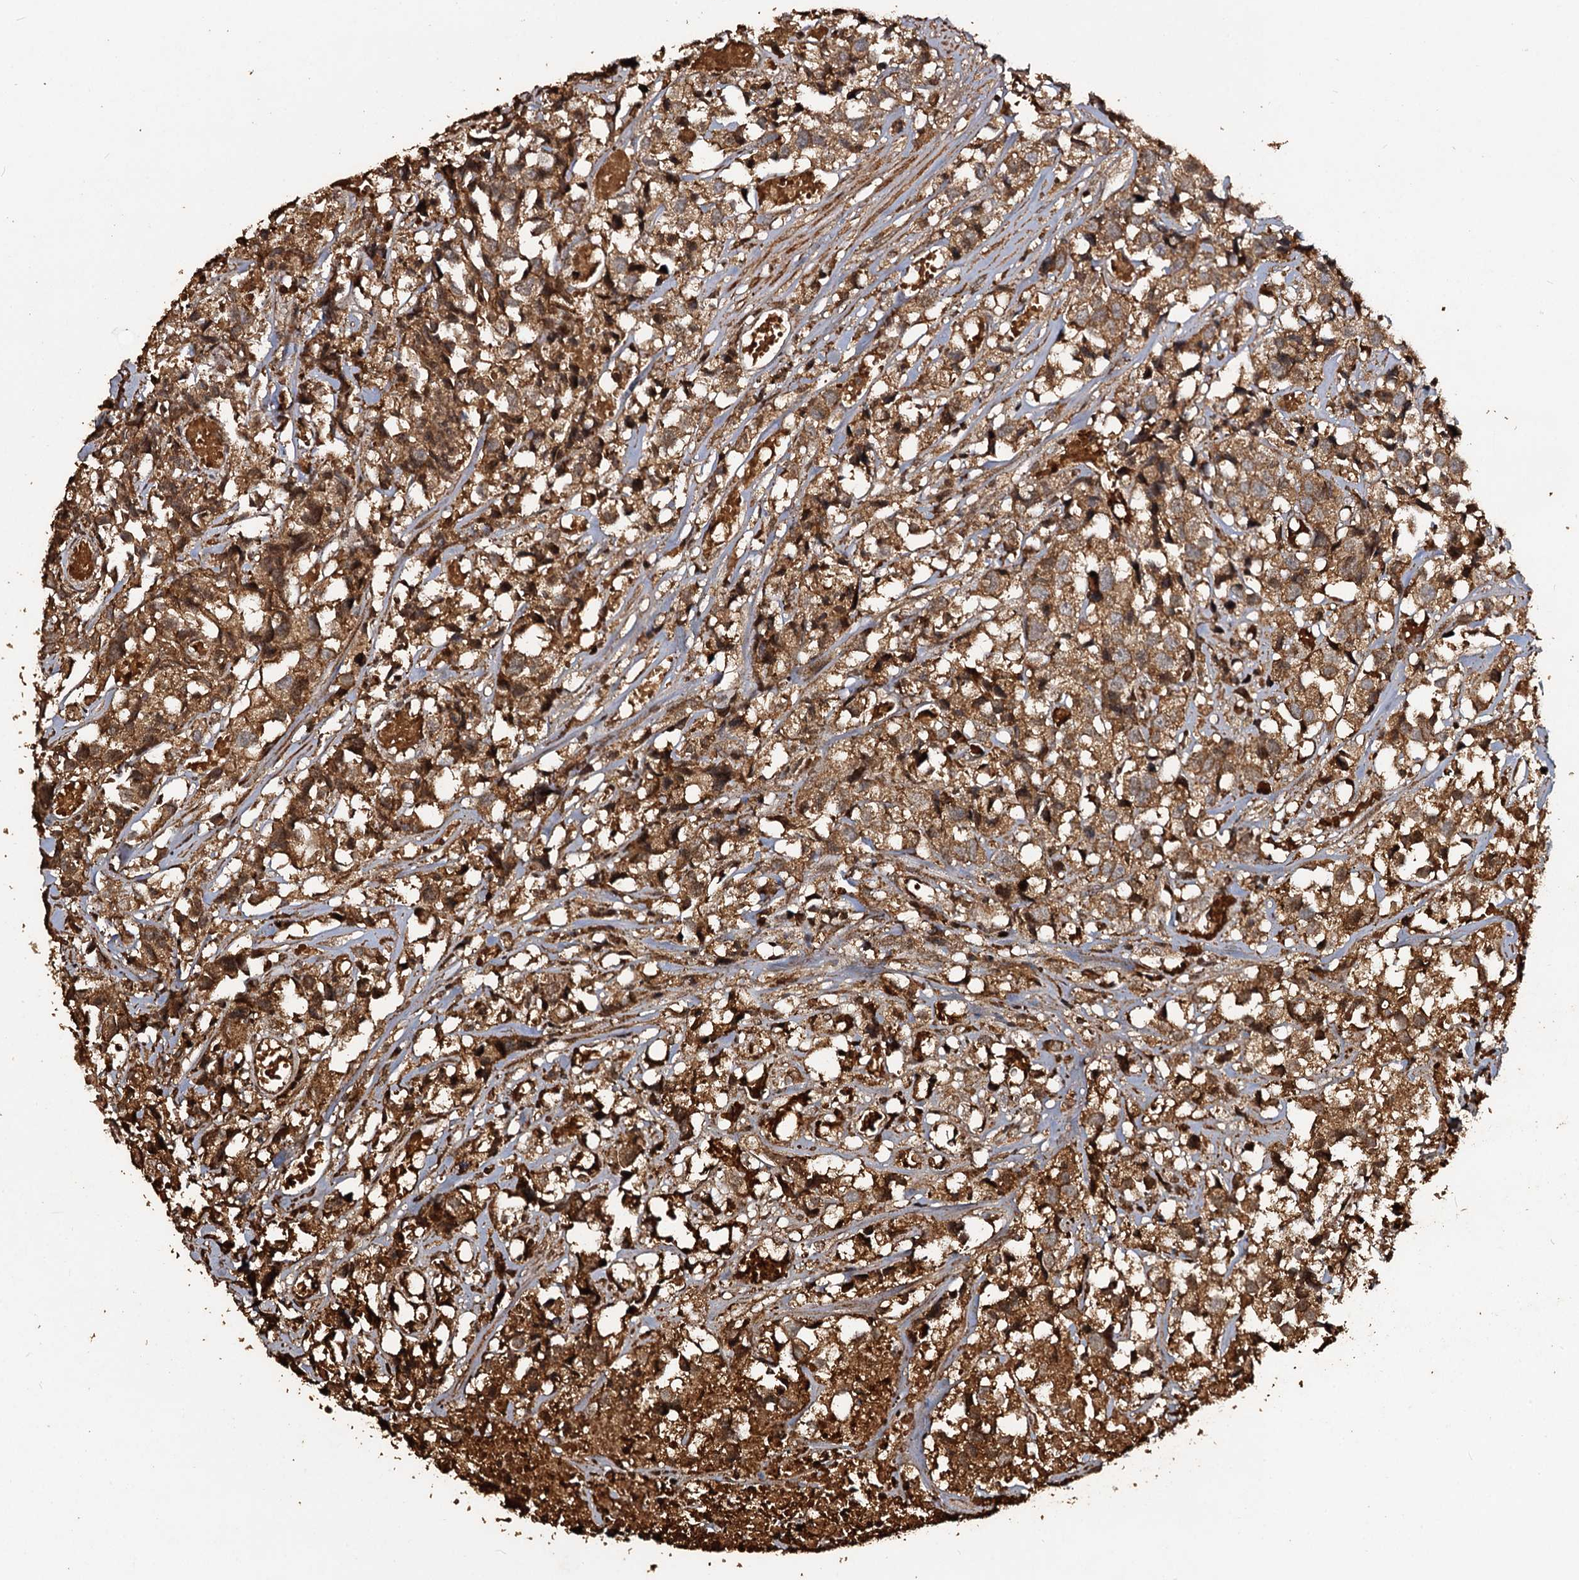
{"staining": {"intensity": "moderate", "quantity": ">75%", "location": "cytoplasmic/membranous"}, "tissue": "urothelial cancer", "cell_type": "Tumor cells", "image_type": "cancer", "snomed": [{"axis": "morphology", "description": "Urothelial carcinoma, High grade"}, {"axis": "topography", "description": "Urinary bladder"}], "caption": "Immunohistochemical staining of urothelial carcinoma (high-grade) shows medium levels of moderate cytoplasmic/membranous protein expression in about >75% of tumor cells.", "gene": "NOTCH2NLA", "patient": {"sex": "female", "age": 75}}